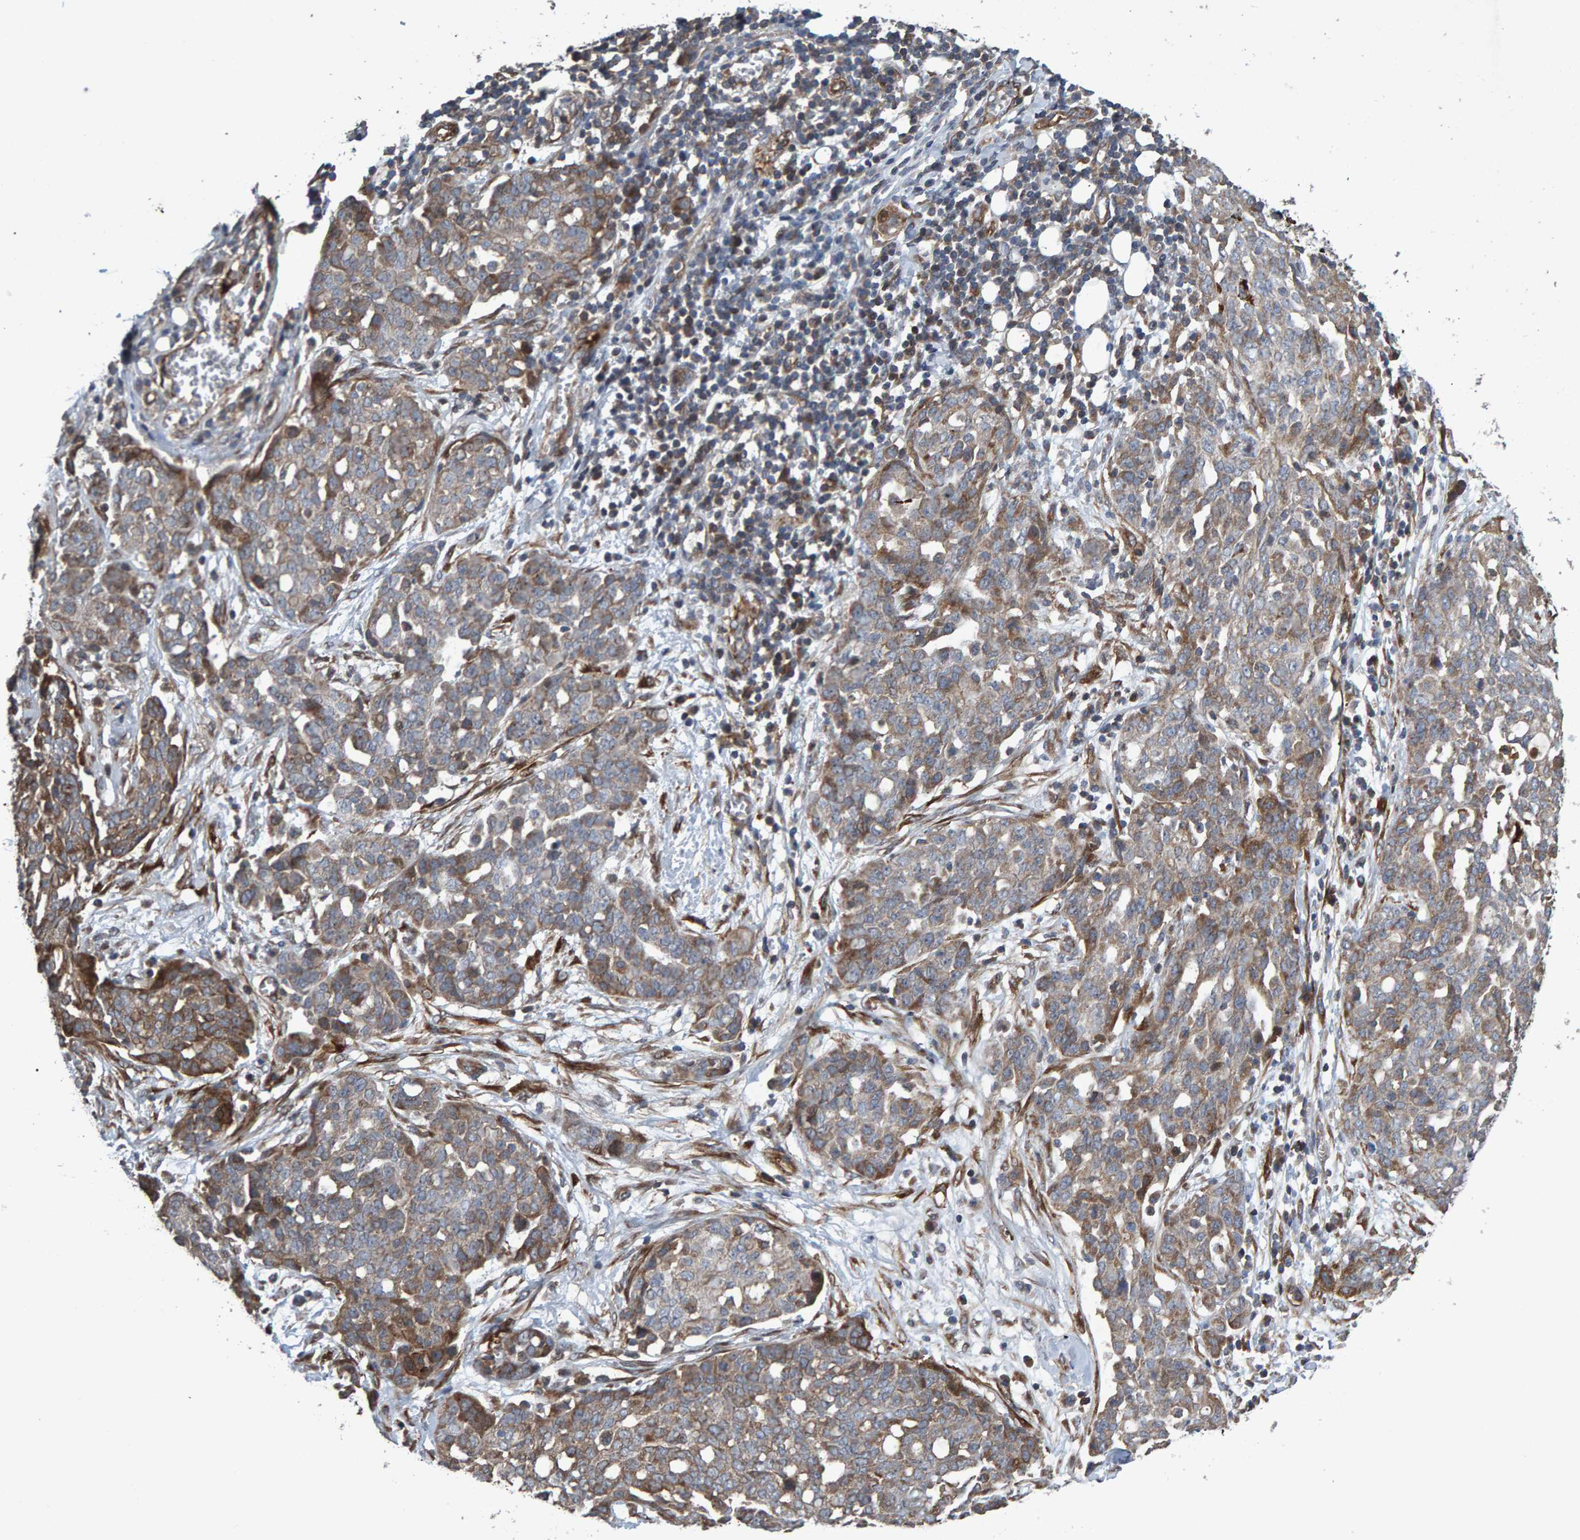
{"staining": {"intensity": "moderate", "quantity": ">75%", "location": "cytoplasmic/membranous"}, "tissue": "ovarian cancer", "cell_type": "Tumor cells", "image_type": "cancer", "snomed": [{"axis": "morphology", "description": "Cystadenocarcinoma, serous, NOS"}, {"axis": "topography", "description": "Soft tissue"}, {"axis": "topography", "description": "Ovary"}], "caption": "Ovarian cancer stained with a brown dye displays moderate cytoplasmic/membranous positive expression in about >75% of tumor cells.", "gene": "SLIT2", "patient": {"sex": "female", "age": 57}}